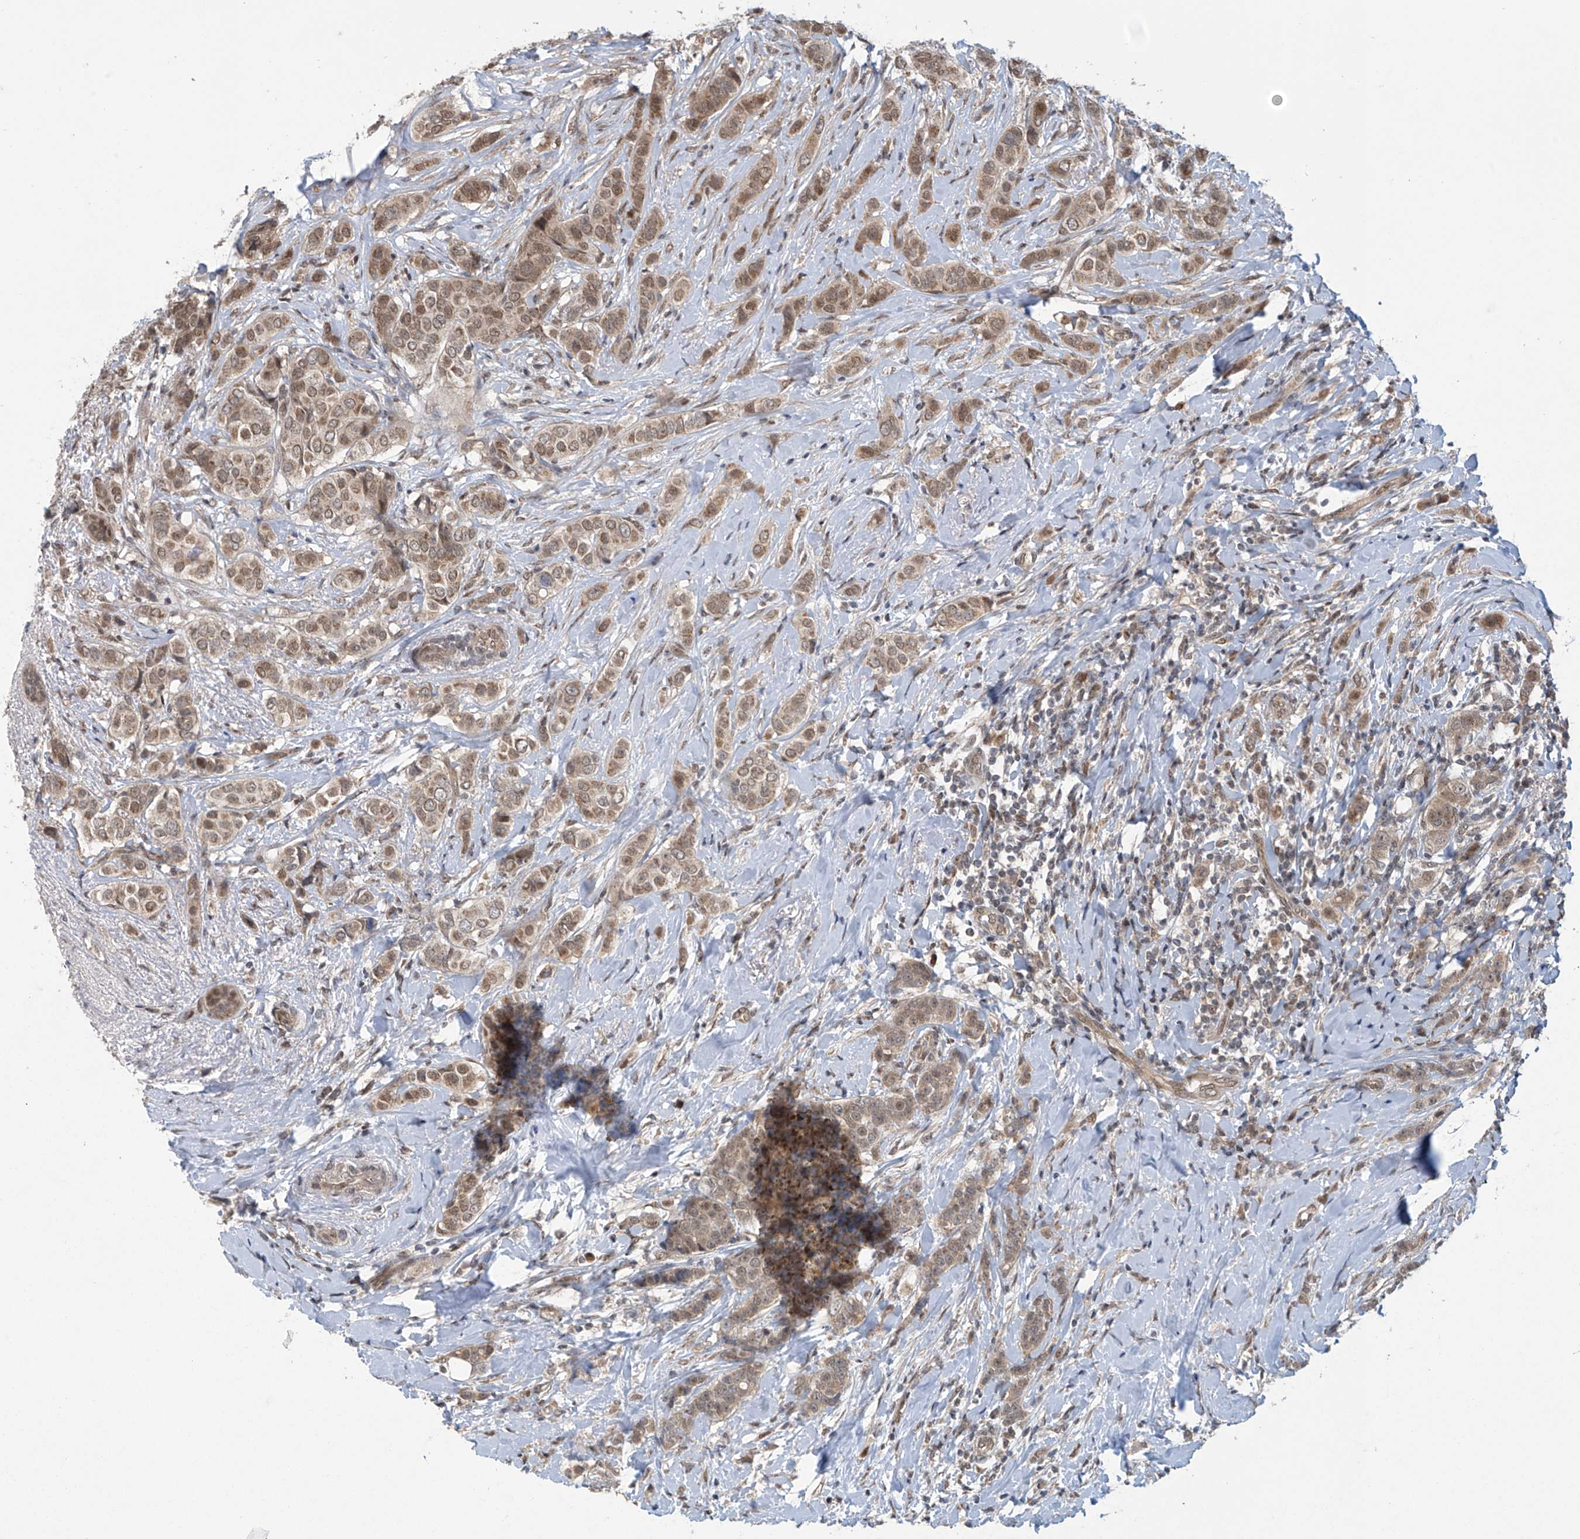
{"staining": {"intensity": "moderate", "quantity": ">75%", "location": "cytoplasmic/membranous,nuclear"}, "tissue": "breast cancer", "cell_type": "Tumor cells", "image_type": "cancer", "snomed": [{"axis": "morphology", "description": "Lobular carcinoma"}, {"axis": "topography", "description": "Breast"}], "caption": "Moderate cytoplasmic/membranous and nuclear positivity for a protein is appreciated in about >75% of tumor cells of breast lobular carcinoma using IHC.", "gene": "ABHD13", "patient": {"sex": "female", "age": 51}}